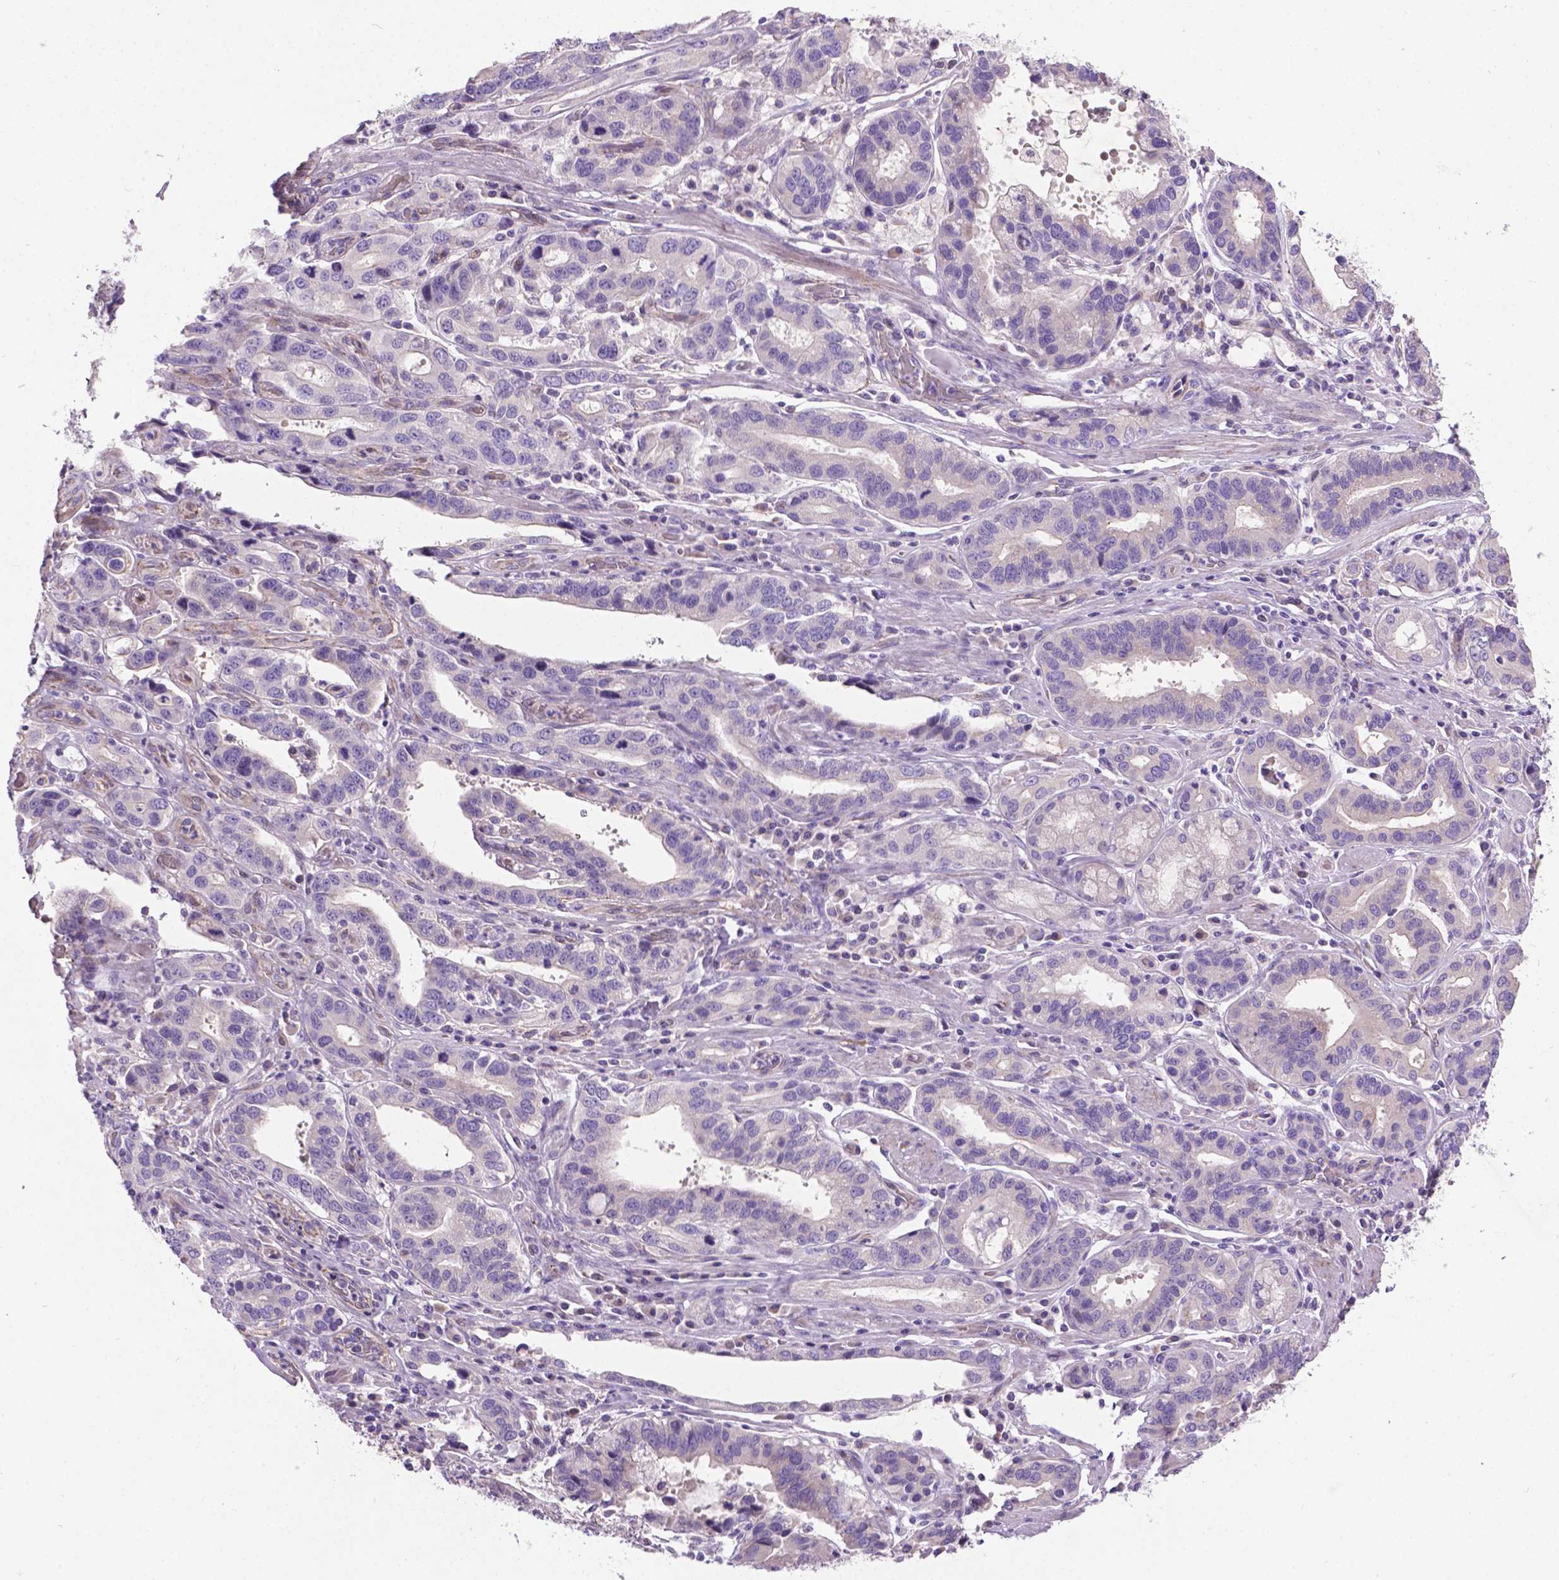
{"staining": {"intensity": "negative", "quantity": "none", "location": "none"}, "tissue": "stomach cancer", "cell_type": "Tumor cells", "image_type": "cancer", "snomed": [{"axis": "morphology", "description": "Adenocarcinoma, NOS"}, {"axis": "topography", "description": "Stomach, lower"}], "caption": "There is no significant positivity in tumor cells of adenocarcinoma (stomach).", "gene": "CCER2", "patient": {"sex": "female", "age": 76}}